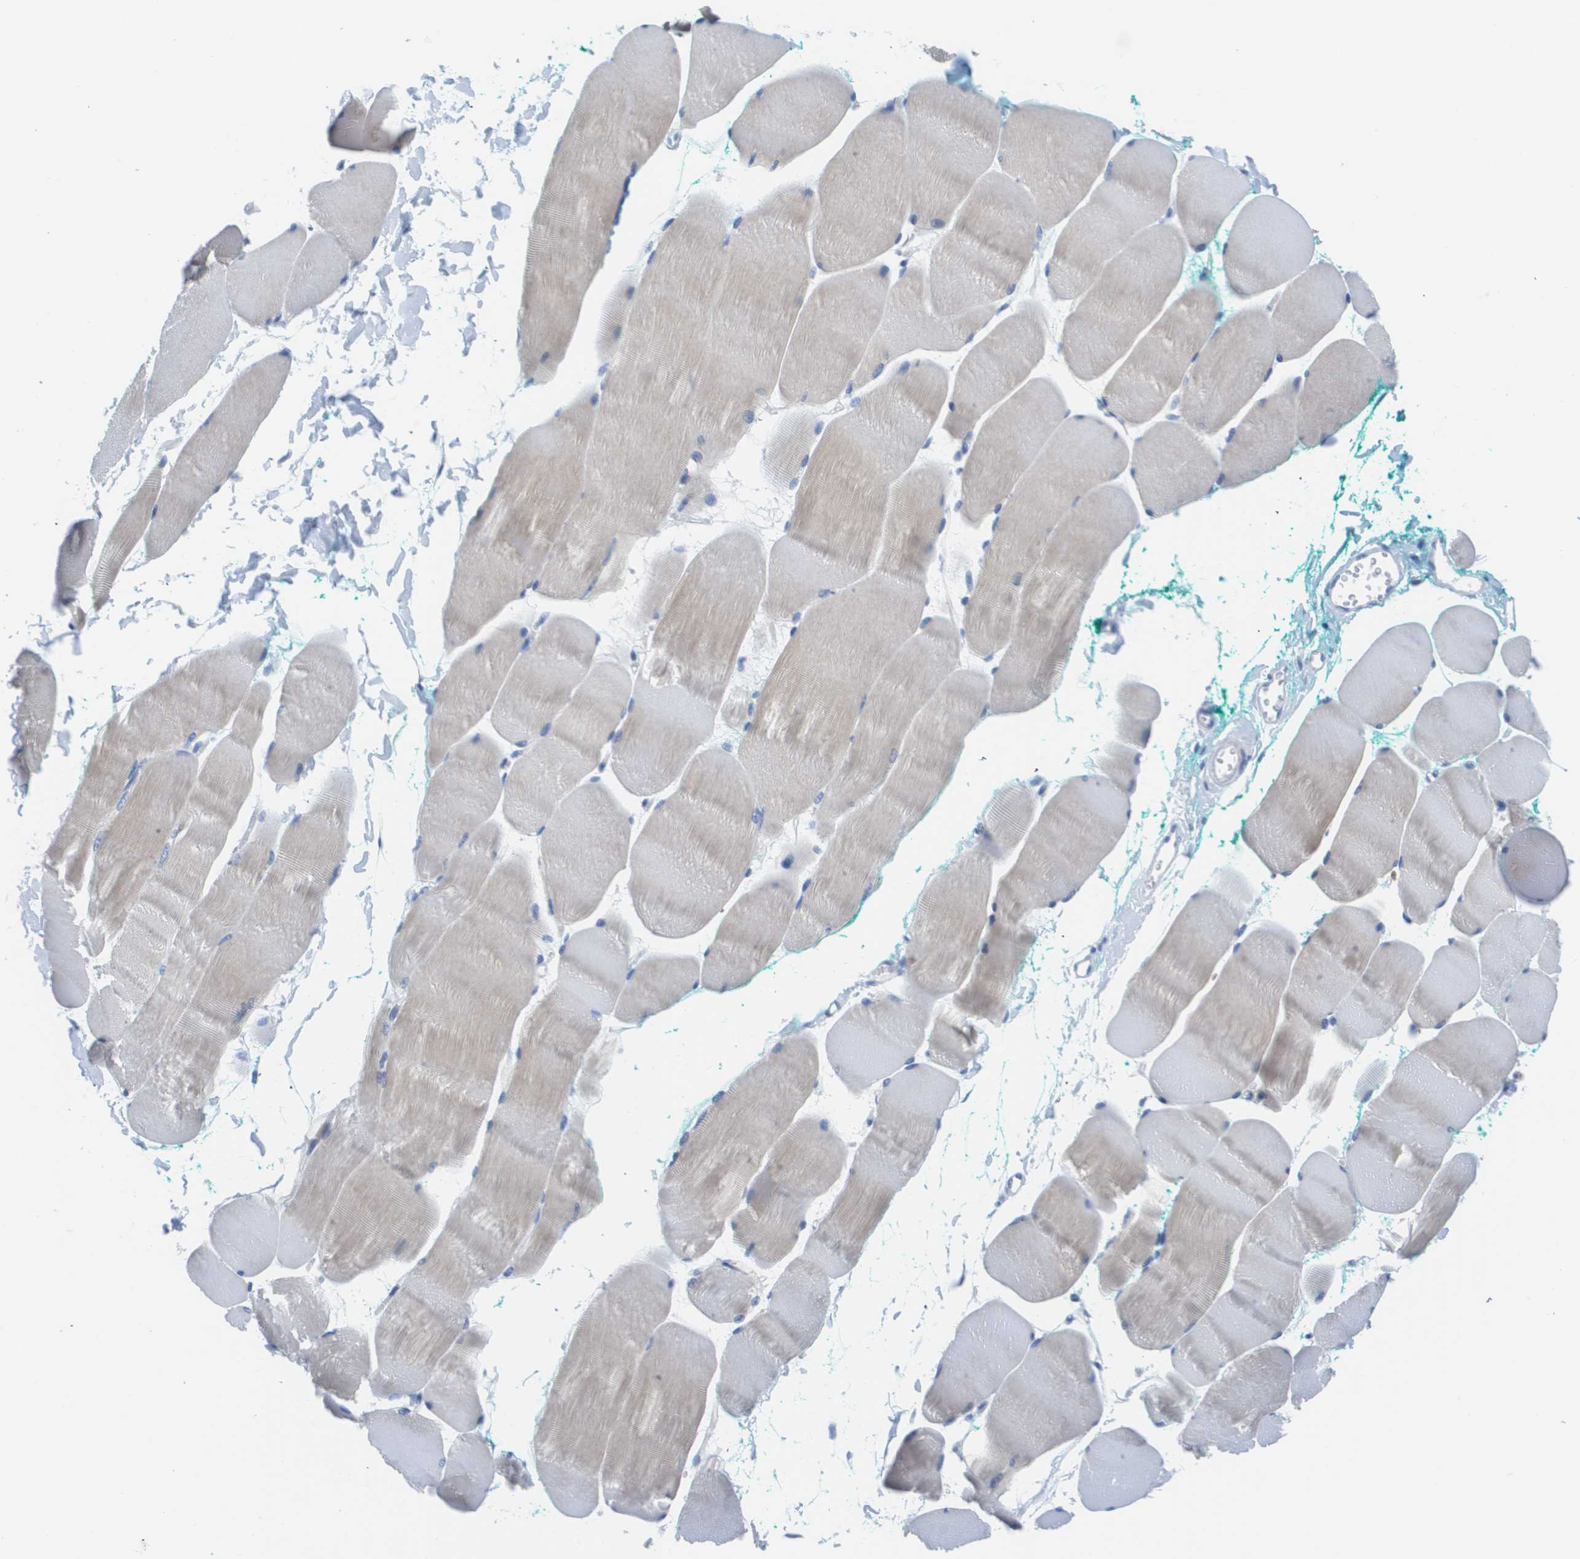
{"staining": {"intensity": "negative", "quantity": "none", "location": "none"}, "tissue": "skeletal muscle", "cell_type": "Myocytes", "image_type": "normal", "snomed": [{"axis": "morphology", "description": "Normal tissue, NOS"}, {"axis": "morphology", "description": "Squamous cell carcinoma, NOS"}, {"axis": "topography", "description": "Skeletal muscle"}], "caption": "DAB immunohistochemical staining of unremarkable skeletal muscle displays no significant positivity in myocytes.", "gene": "MS4A1", "patient": {"sex": "male", "age": 51}}